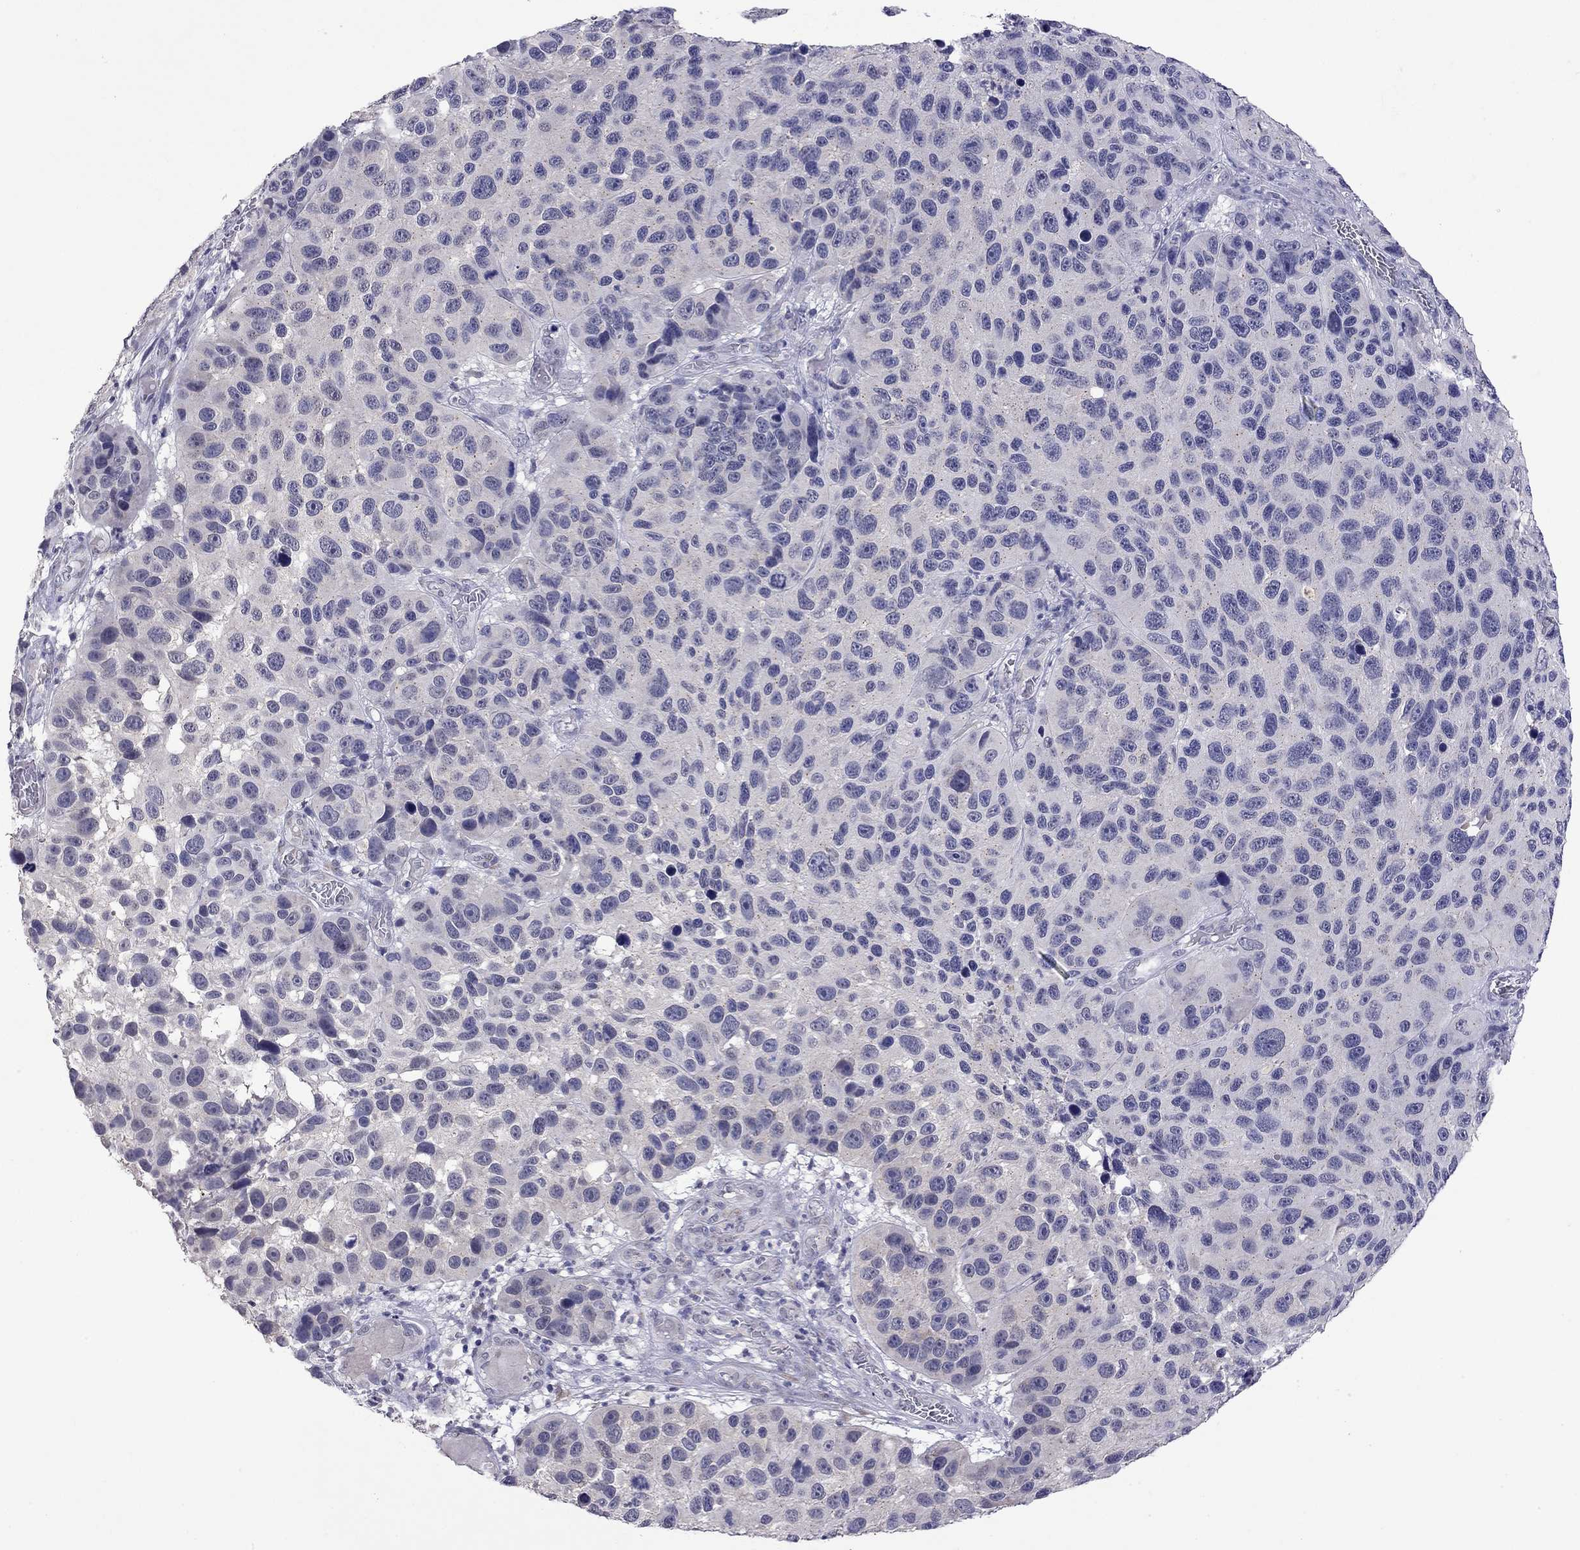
{"staining": {"intensity": "negative", "quantity": "none", "location": "none"}, "tissue": "melanoma", "cell_type": "Tumor cells", "image_type": "cancer", "snomed": [{"axis": "morphology", "description": "Malignant melanoma, NOS"}, {"axis": "topography", "description": "Skin"}], "caption": "Human melanoma stained for a protein using immunohistochemistry demonstrates no staining in tumor cells.", "gene": "WNK3", "patient": {"sex": "male", "age": 53}}